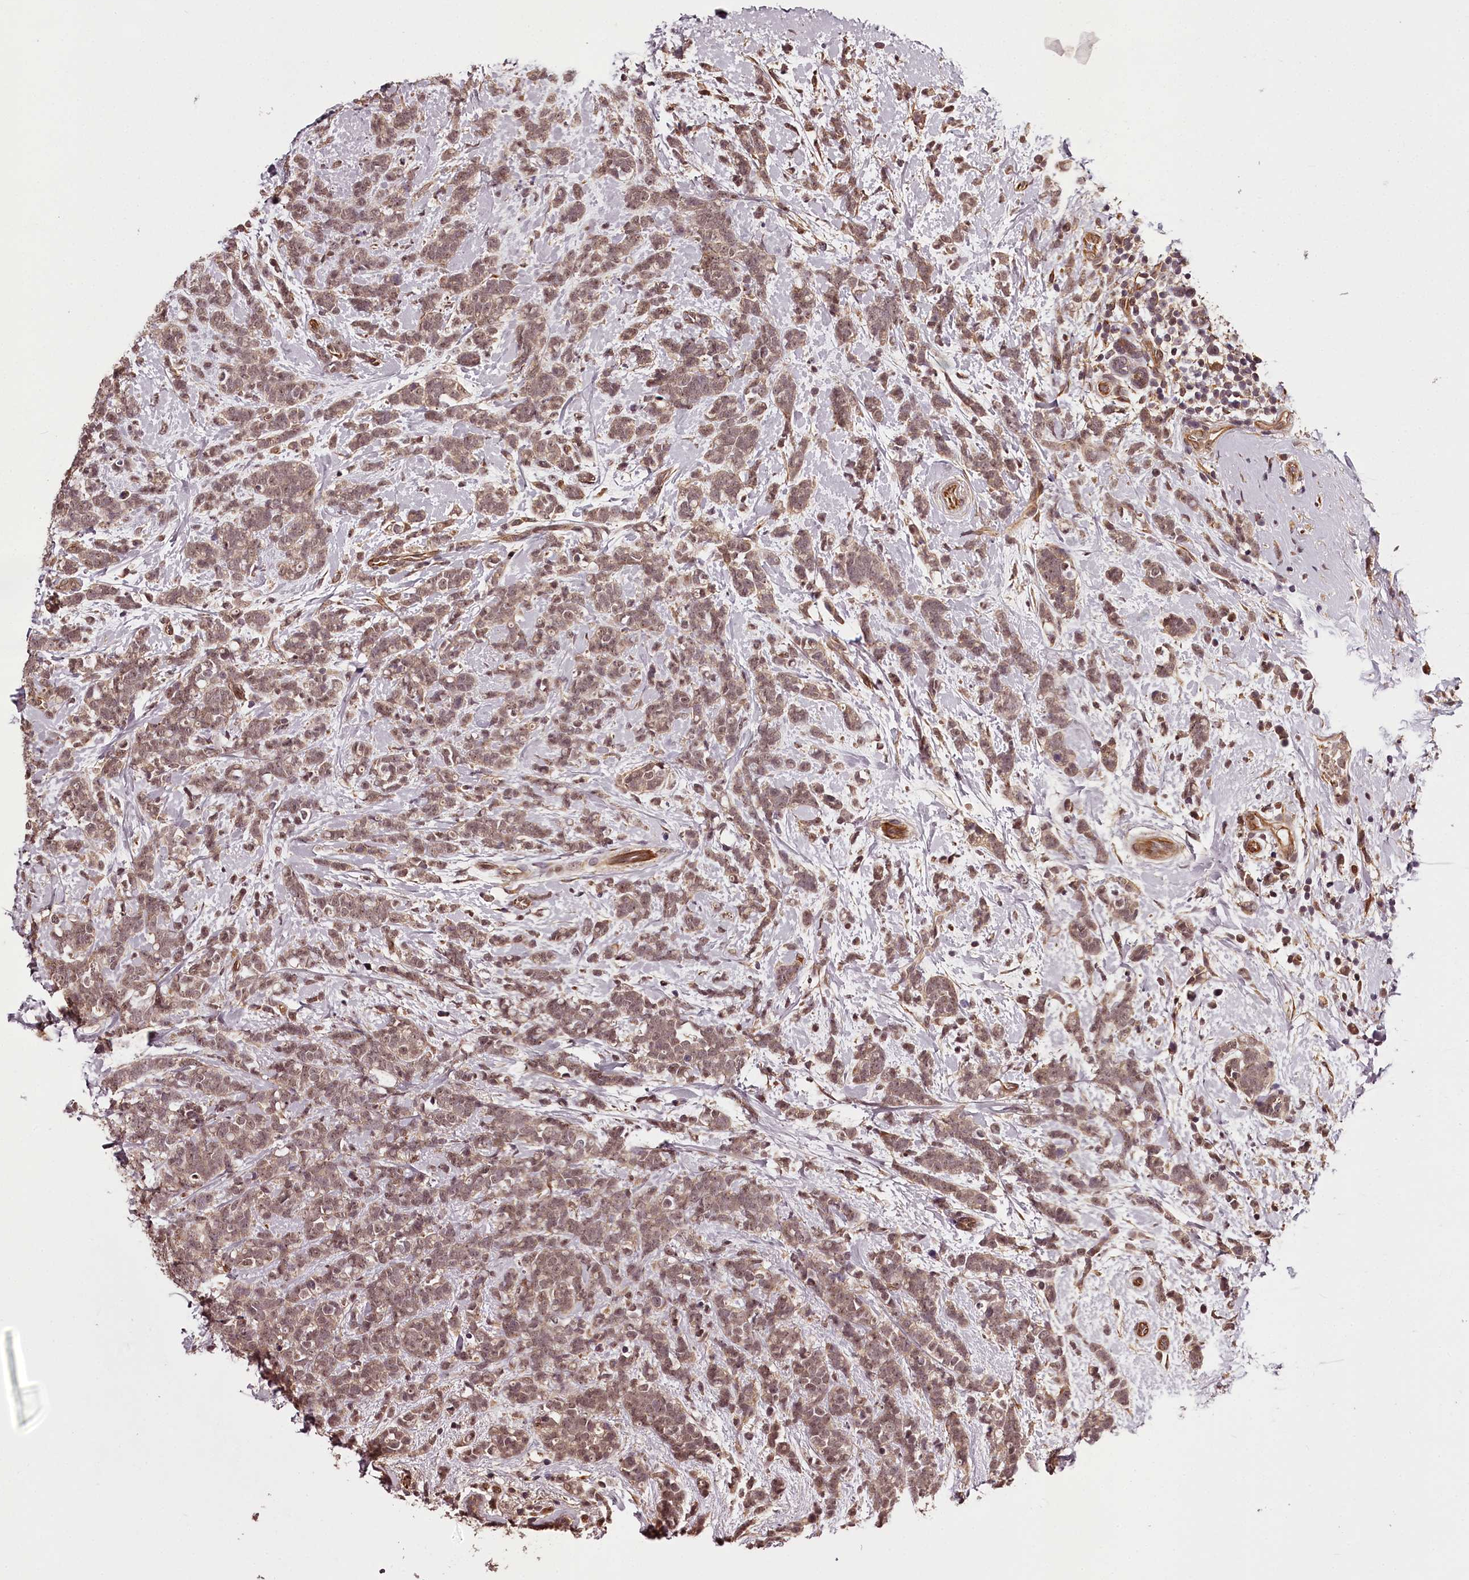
{"staining": {"intensity": "weak", "quantity": ">75%", "location": "cytoplasmic/membranous,nuclear"}, "tissue": "breast cancer", "cell_type": "Tumor cells", "image_type": "cancer", "snomed": [{"axis": "morphology", "description": "Lobular carcinoma"}, {"axis": "topography", "description": "Breast"}], "caption": "The micrograph shows immunohistochemical staining of breast cancer. There is weak cytoplasmic/membranous and nuclear expression is appreciated in about >75% of tumor cells.", "gene": "MAML3", "patient": {"sex": "female", "age": 58}}